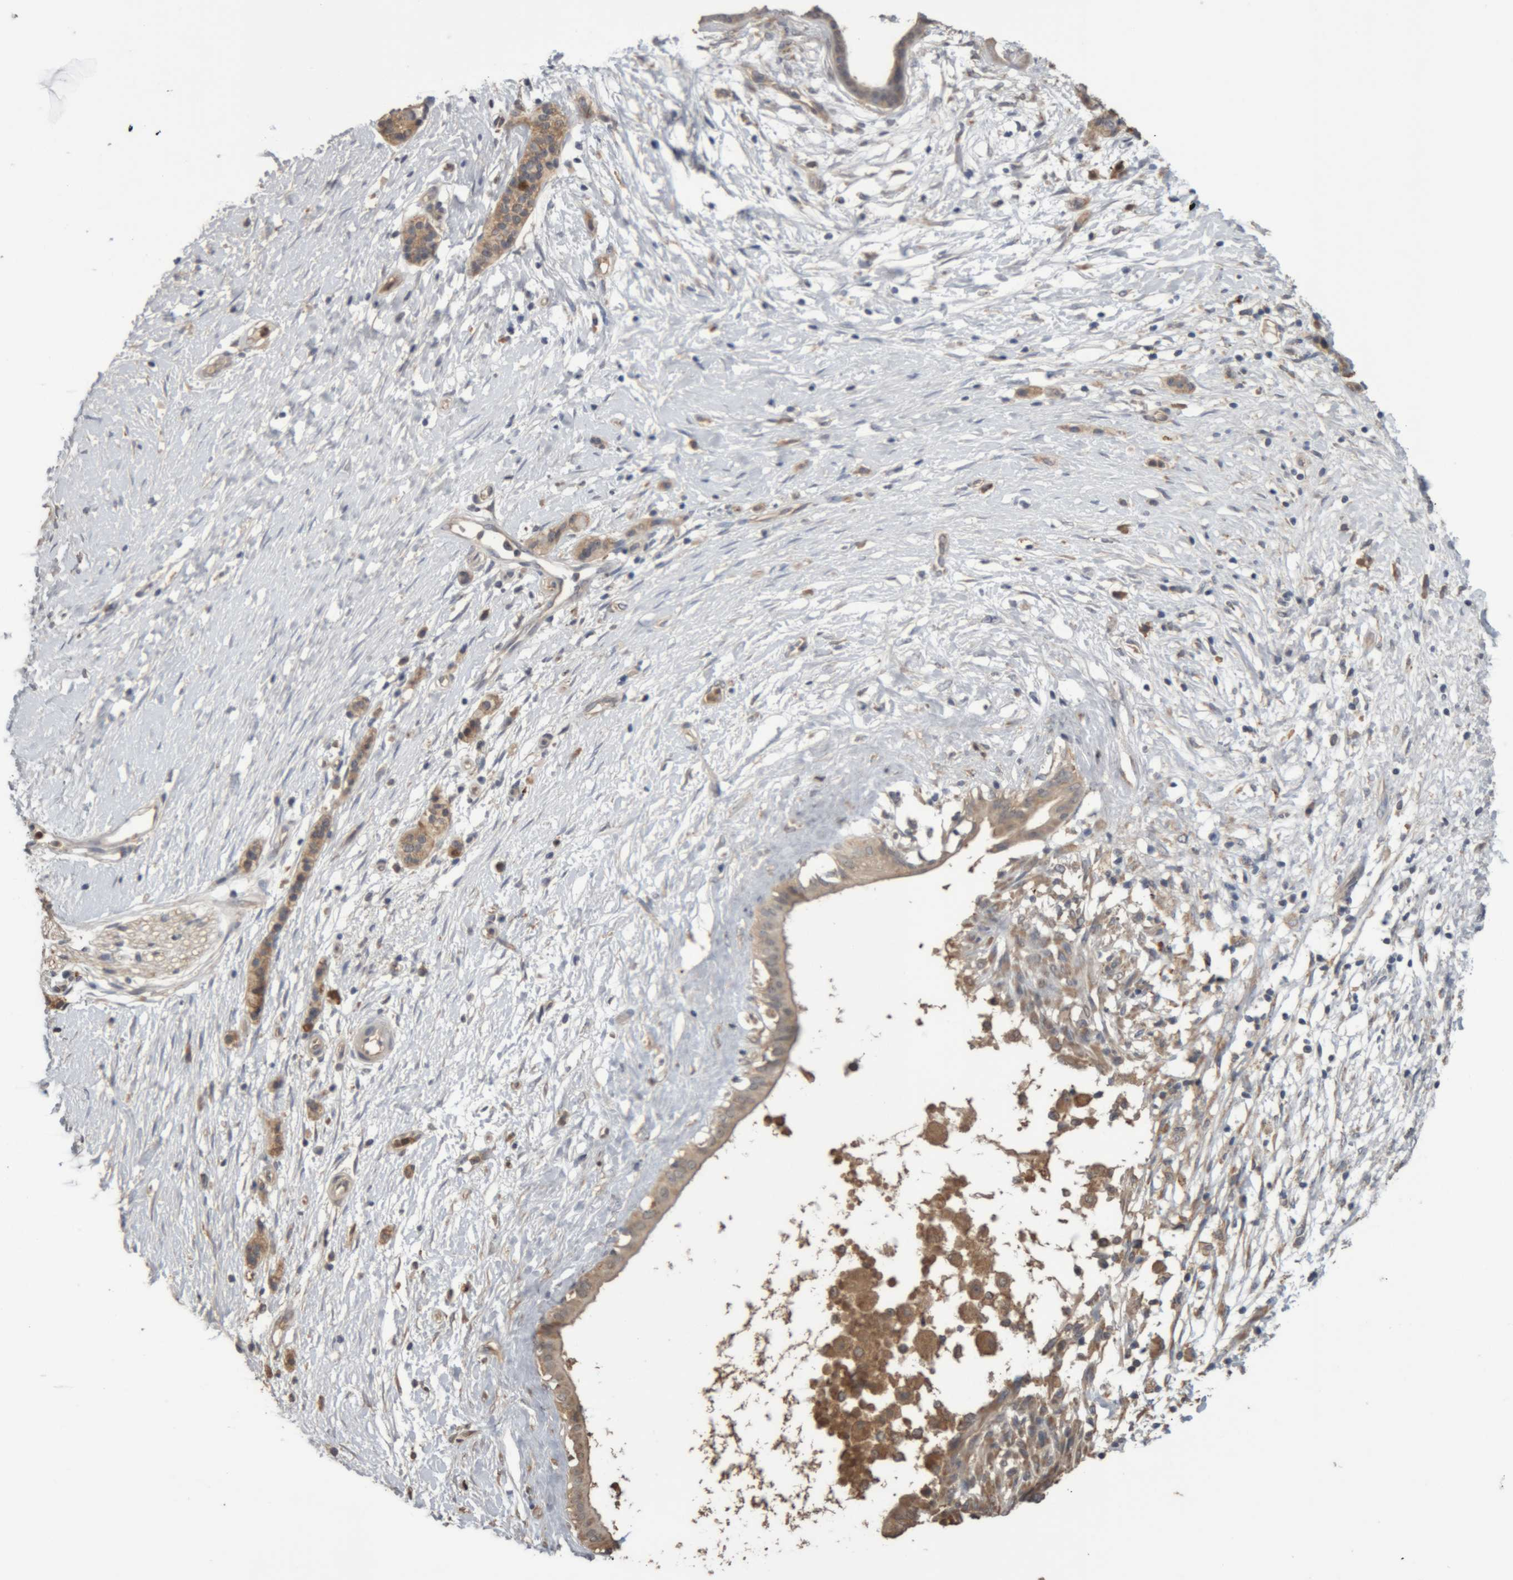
{"staining": {"intensity": "weak", "quantity": ">75%", "location": "cytoplasmic/membranous"}, "tissue": "pancreatic cancer", "cell_type": "Tumor cells", "image_type": "cancer", "snomed": [{"axis": "morphology", "description": "Adenocarcinoma, NOS"}, {"axis": "topography", "description": "Pancreas"}], "caption": "Pancreatic adenocarcinoma tissue shows weak cytoplasmic/membranous positivity in about >75% of tumor cells, visualized by immunohistochemistry.", "gene": "TMED7", "patient": {"sex": "male", "age": 50}}